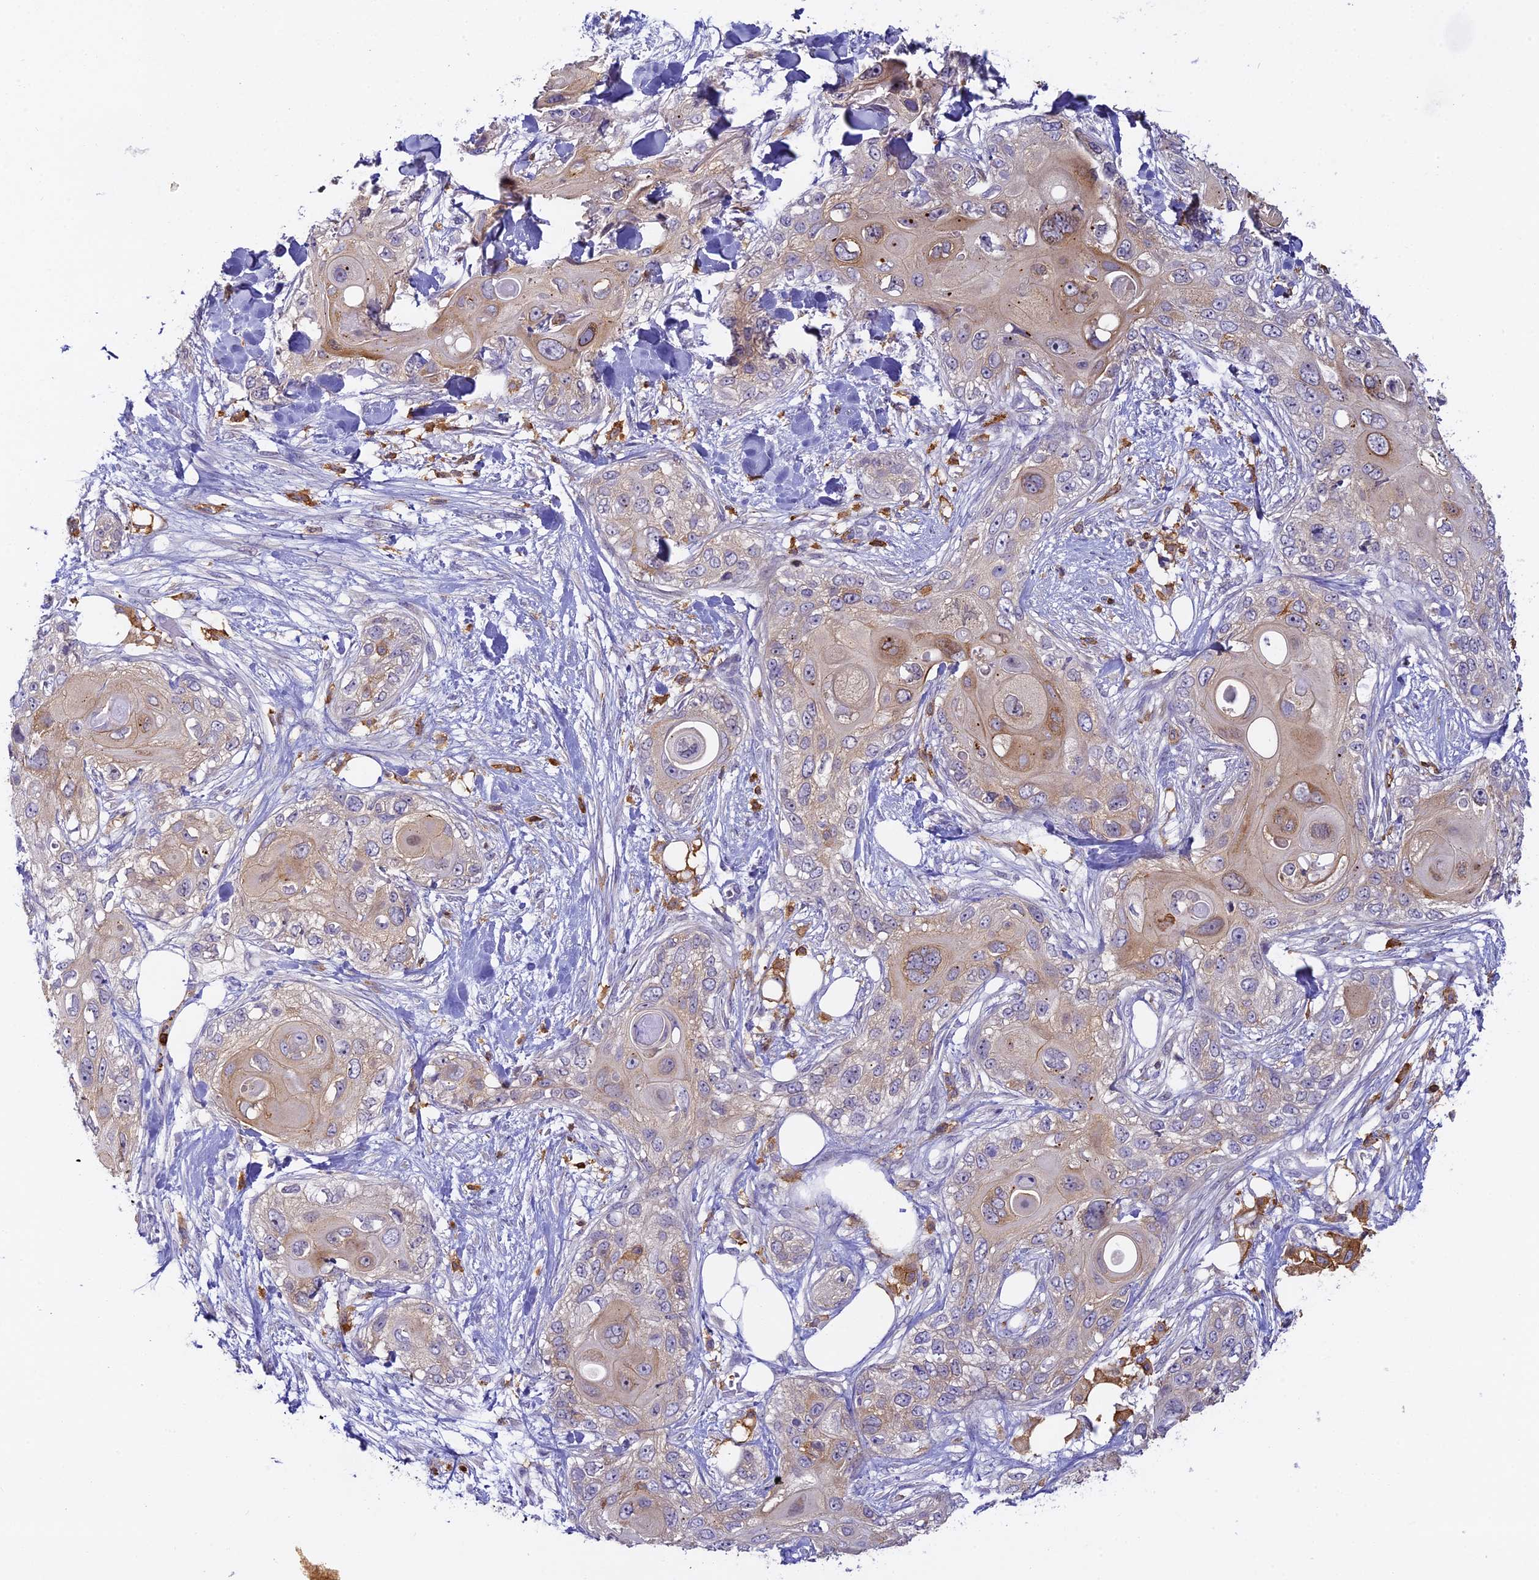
{"staining": {"intensity": "moderate", "quantity": "<25%", "location": "cytoplasmic/membranous"}, "tissue": "skin cancer", "cell_type": "Tumor cells", "image_type": "cancer", "snomed": [{"axis": "morphology", "description": "Normal tissue, NOS"}, {"axis": "morphology", "description": "Squamous cell carcinoma, NOS"}, {"axis": "topography", "description": "Skin"}], "caption": "Immunohistochemical staining of skin cancer demonstrates low levels of moderate cytoplasmic/membranous positivity in about <25% of tumor cells.", "gene": "FYB1", "patient": {"sex": "male", "age": 72}}